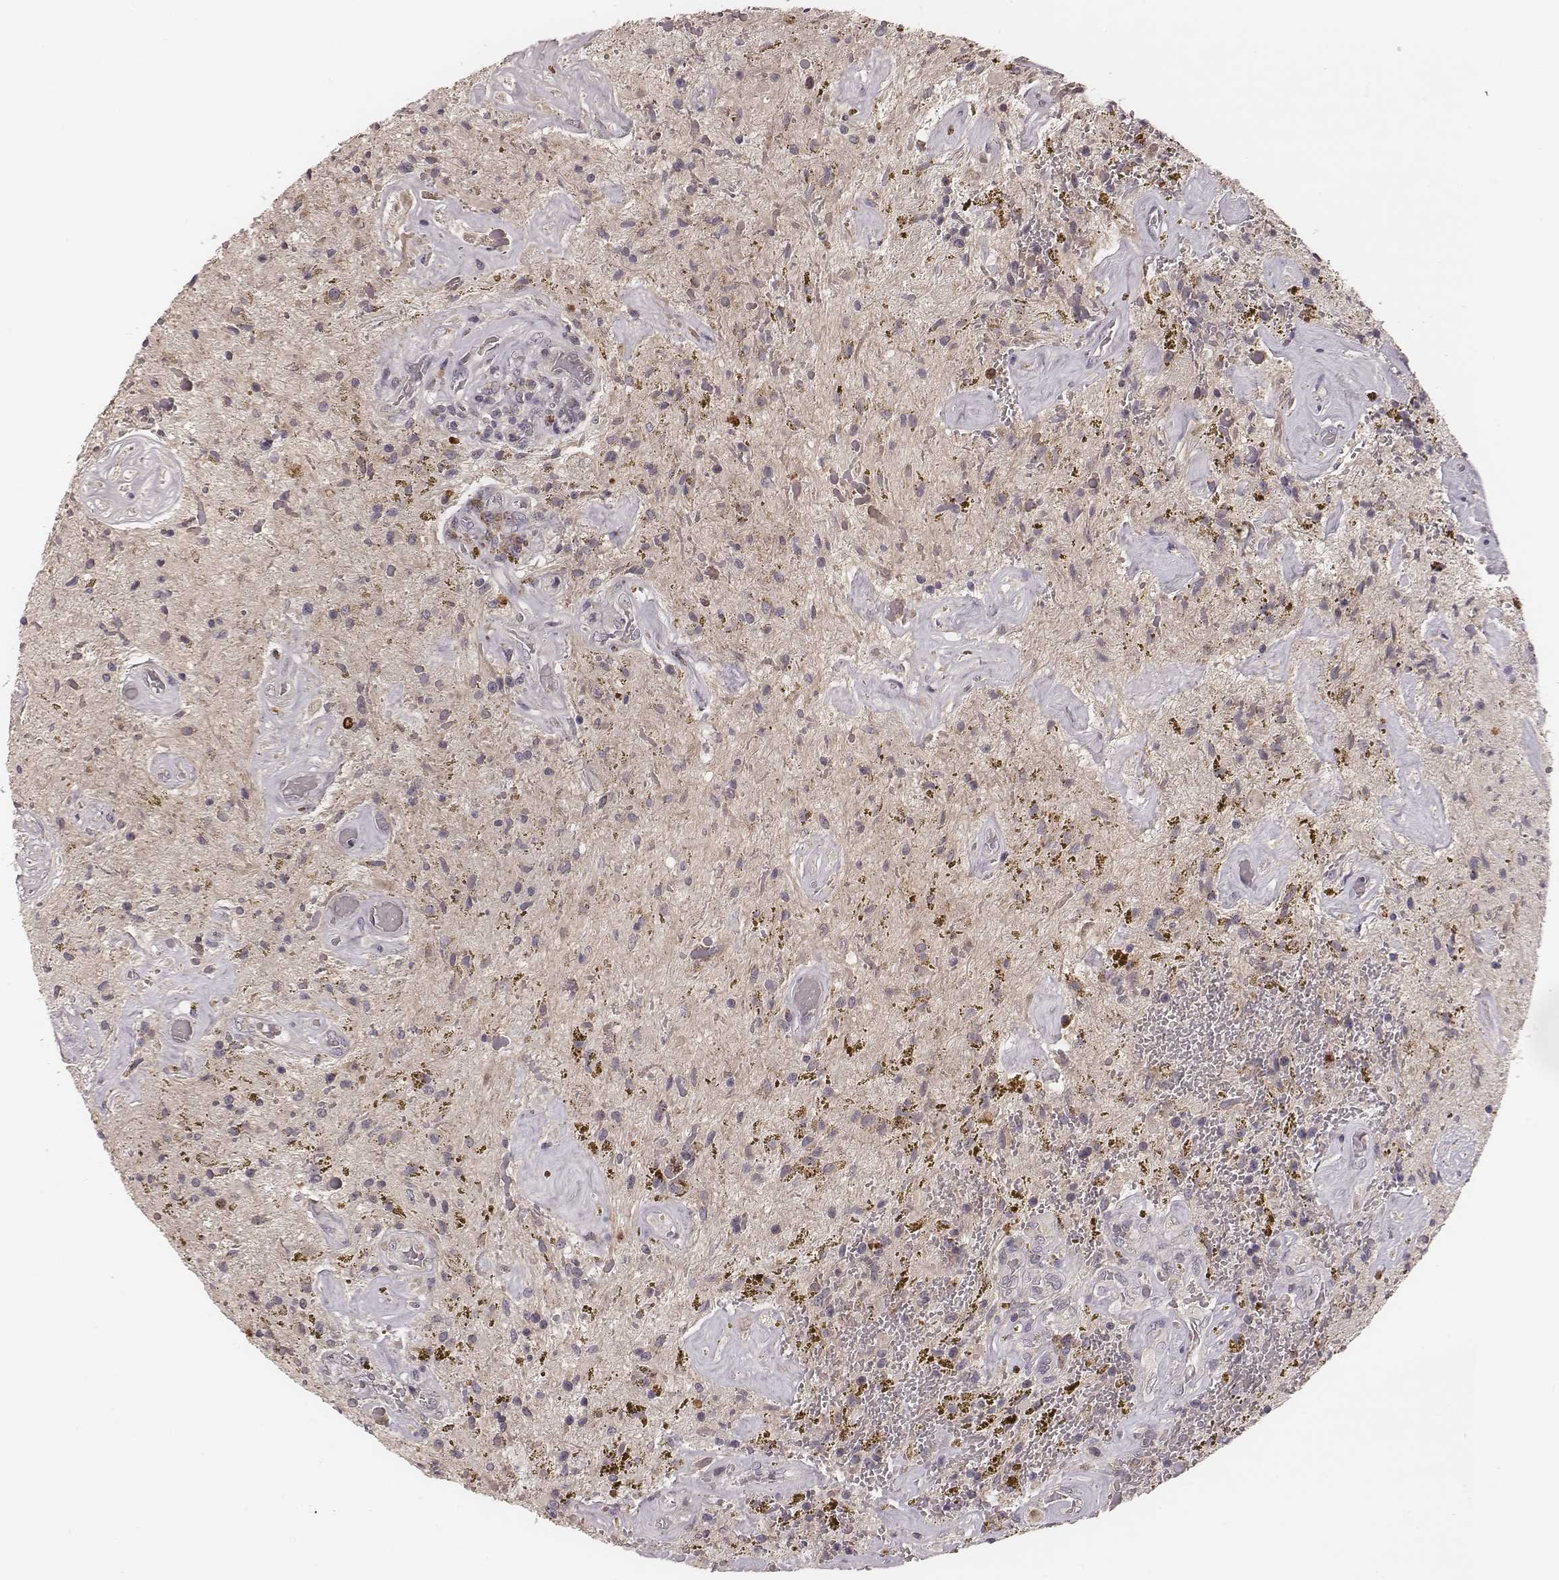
{"staining": {"intensity": "negative", "quantity": "none", "location": "none"}, "tissue": "glioma", "cell_type": "Tumor cells", "image_type": "cancer", "snomed": [{"axis": "morphology", "description": "Glioma, malignant, Low grade"}, {"axis": "topography", "description": "Cerebellum"}], "caption": "This image is of glioma stained with immunohistochemistry (IHC) to label a protein in brown with the nuclei are counter-stained blue. There is no staining in tumor cells. Brightfield microscopy of immunohistochemistry (IHC) stained with DAB (brown) and hematoxylin (blue), captured at high magnification.", "gene": "P2RX5", "patient": {"sex": "female", "age": 14}}